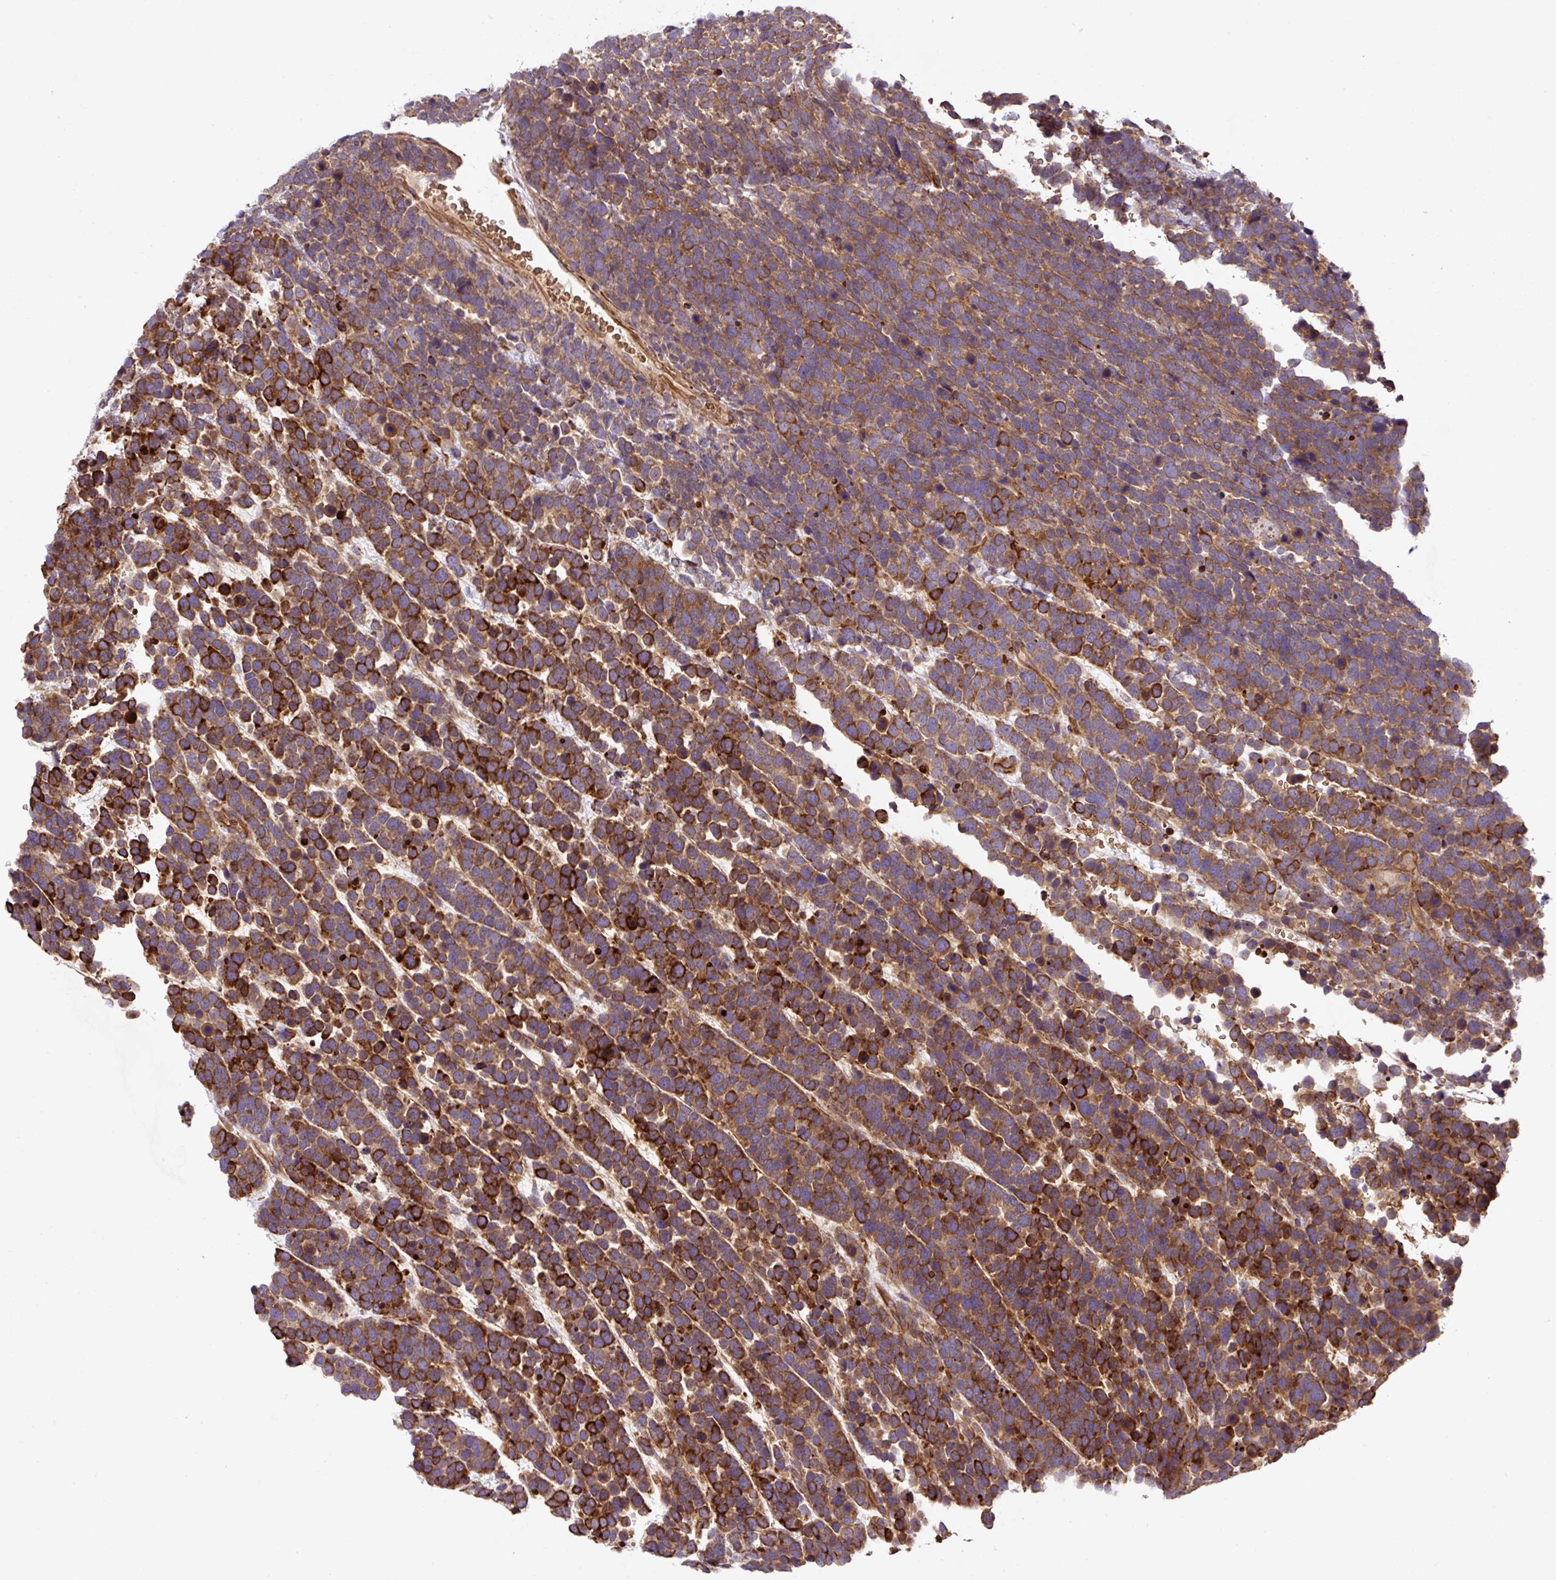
{"staining": {"intensity": "strong", "quantity": ">75%", "location": "cytoplasmic/membranous"}, "tissue": "urothelial cancer", "cell_type": "Tumor cells", "image_type": "cancer", "snomed": [{"axis": "morphology", "description": "Urothelial carcinoma, High grade"}, {"axis": "topography", "description": "Urinary bladder"}], "caption": "Immunohistochemical staining of urothelial cancer demonstrates high levels of strong cytoplasmic/membranous protein expression in approximately >75% of tumor cells.", "gene": "APOBEC3D", "patient": {"sex": "female", "age": 82}}